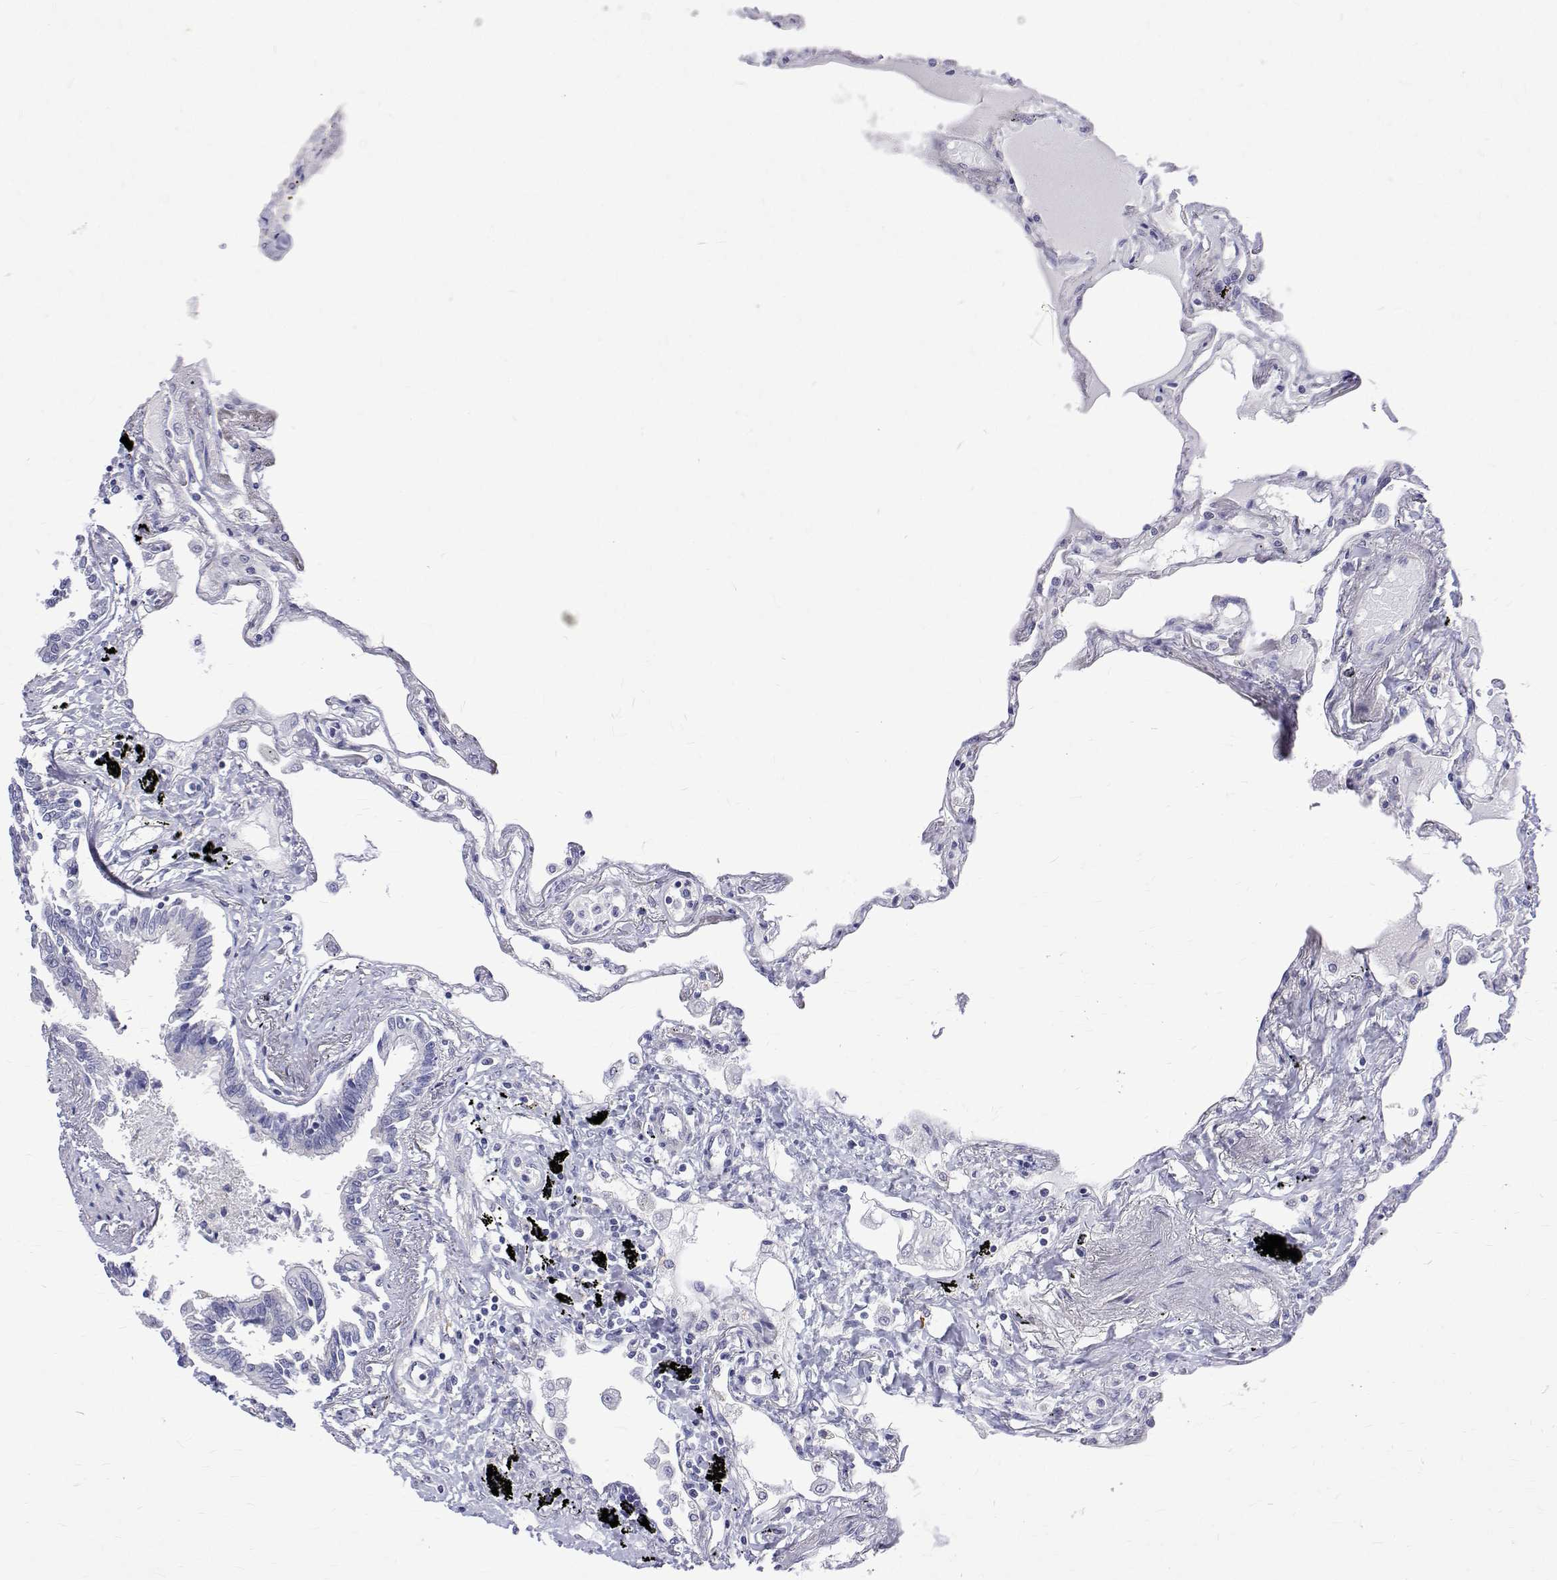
{"staining": {"intensity": "negative", "quantity": "none", "location": "none"}, "tissue": "lung", "cell_type": "Alveolar cells", "image_type": "normal", "snomed": [{"axis": "morphology", "description": "Normal tissue, NOS"}, {"axis": "morphology", "description": "Adenocarcinoma, NOS"}, {"axis": "topography", "description": "Cartilage tissue"}, {"axis": "topography", "description": "Lung"}], "caption": "Alveolar cells show no significant staining in benign lung. (DAB IHC visualized using brightfield microscopy, high magnification).", "gene": "PADI1", "patient": {"sex": "female", "age": 67}}